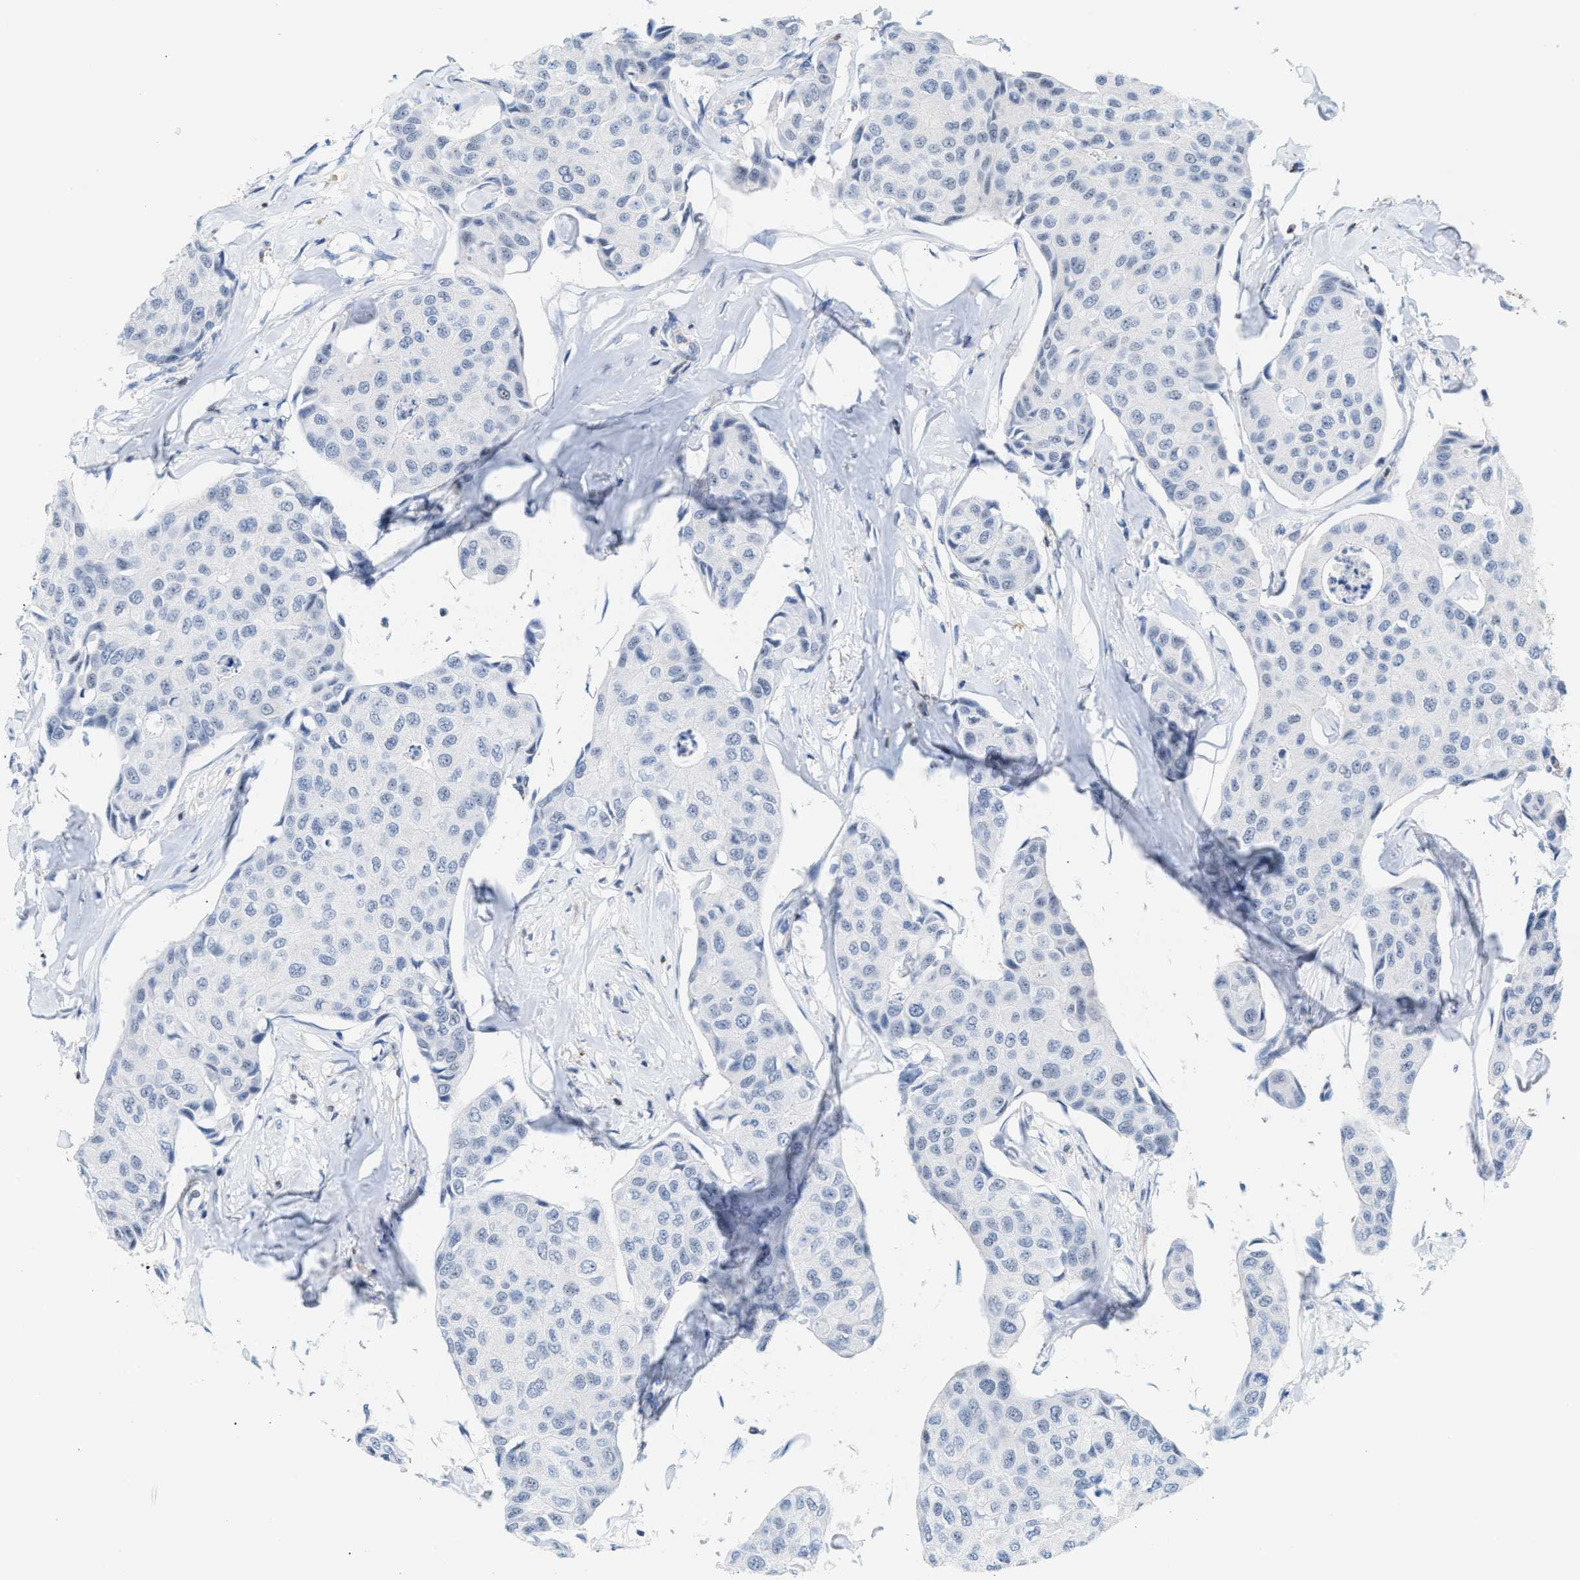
{"staining": {"intensity": "negative", "quantity": "none", "location": "none"}, "tissue": "breast cancer", "cell_type": "Tumor cells", "image_type": "cancer", "snomed": [{"axis": "morphology", "description": "Duct carcinoma"}, {"axis": "topography", "description": "Breast"}], "caption": "An immunohistochemistry (IHC) histopathology image of breast cancer (invasive ductal carcinoma) is shown. There is no staining in tumor cells of breast cancer (invasive ductal carcinoma).", "gene": "IL16", "patient": {"sex": "female", "age": 80}}